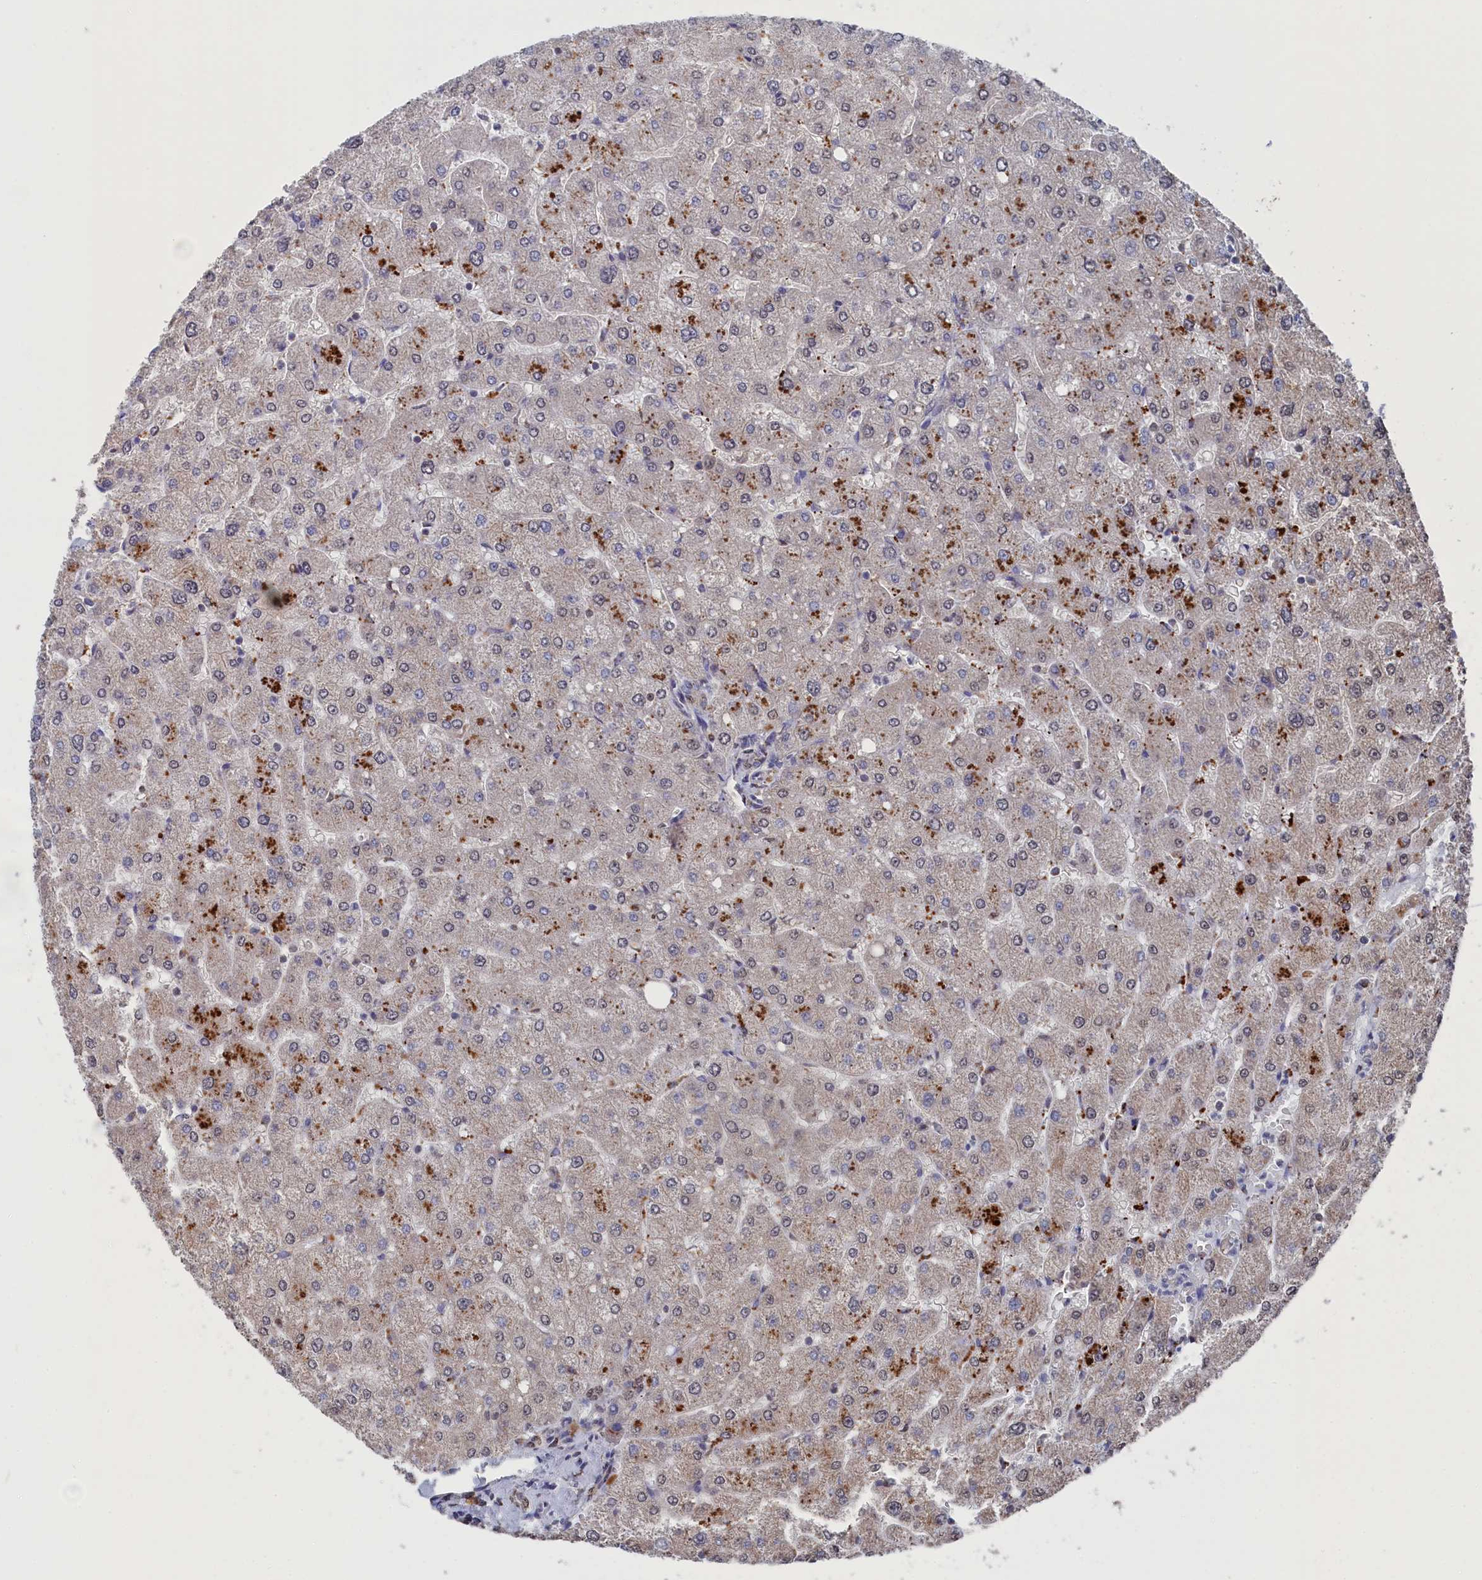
{"staining": {"intensity": "weak", "quantity": "<25%", "location": "cytoplasmic/membranous,nuclear"}, "tissue": "liver", "cell_type": "Cholangiocytes", "image_type": "normal", "snomed": [{"axis": "morphology", "description": "Normal tissue, NOS"}, {"axis": "topography", "description": "Liver"}], "caption": "The micrograph reveals no staining of cholangiocytes in unremarkable liver. Brightfield microscopy of immunohistochemistry stained with DAB (brown) and hematoxylin (blue), captured at high magnification.", "gene": "SMG9", "patient": {"sex": "male", "age": 55}}